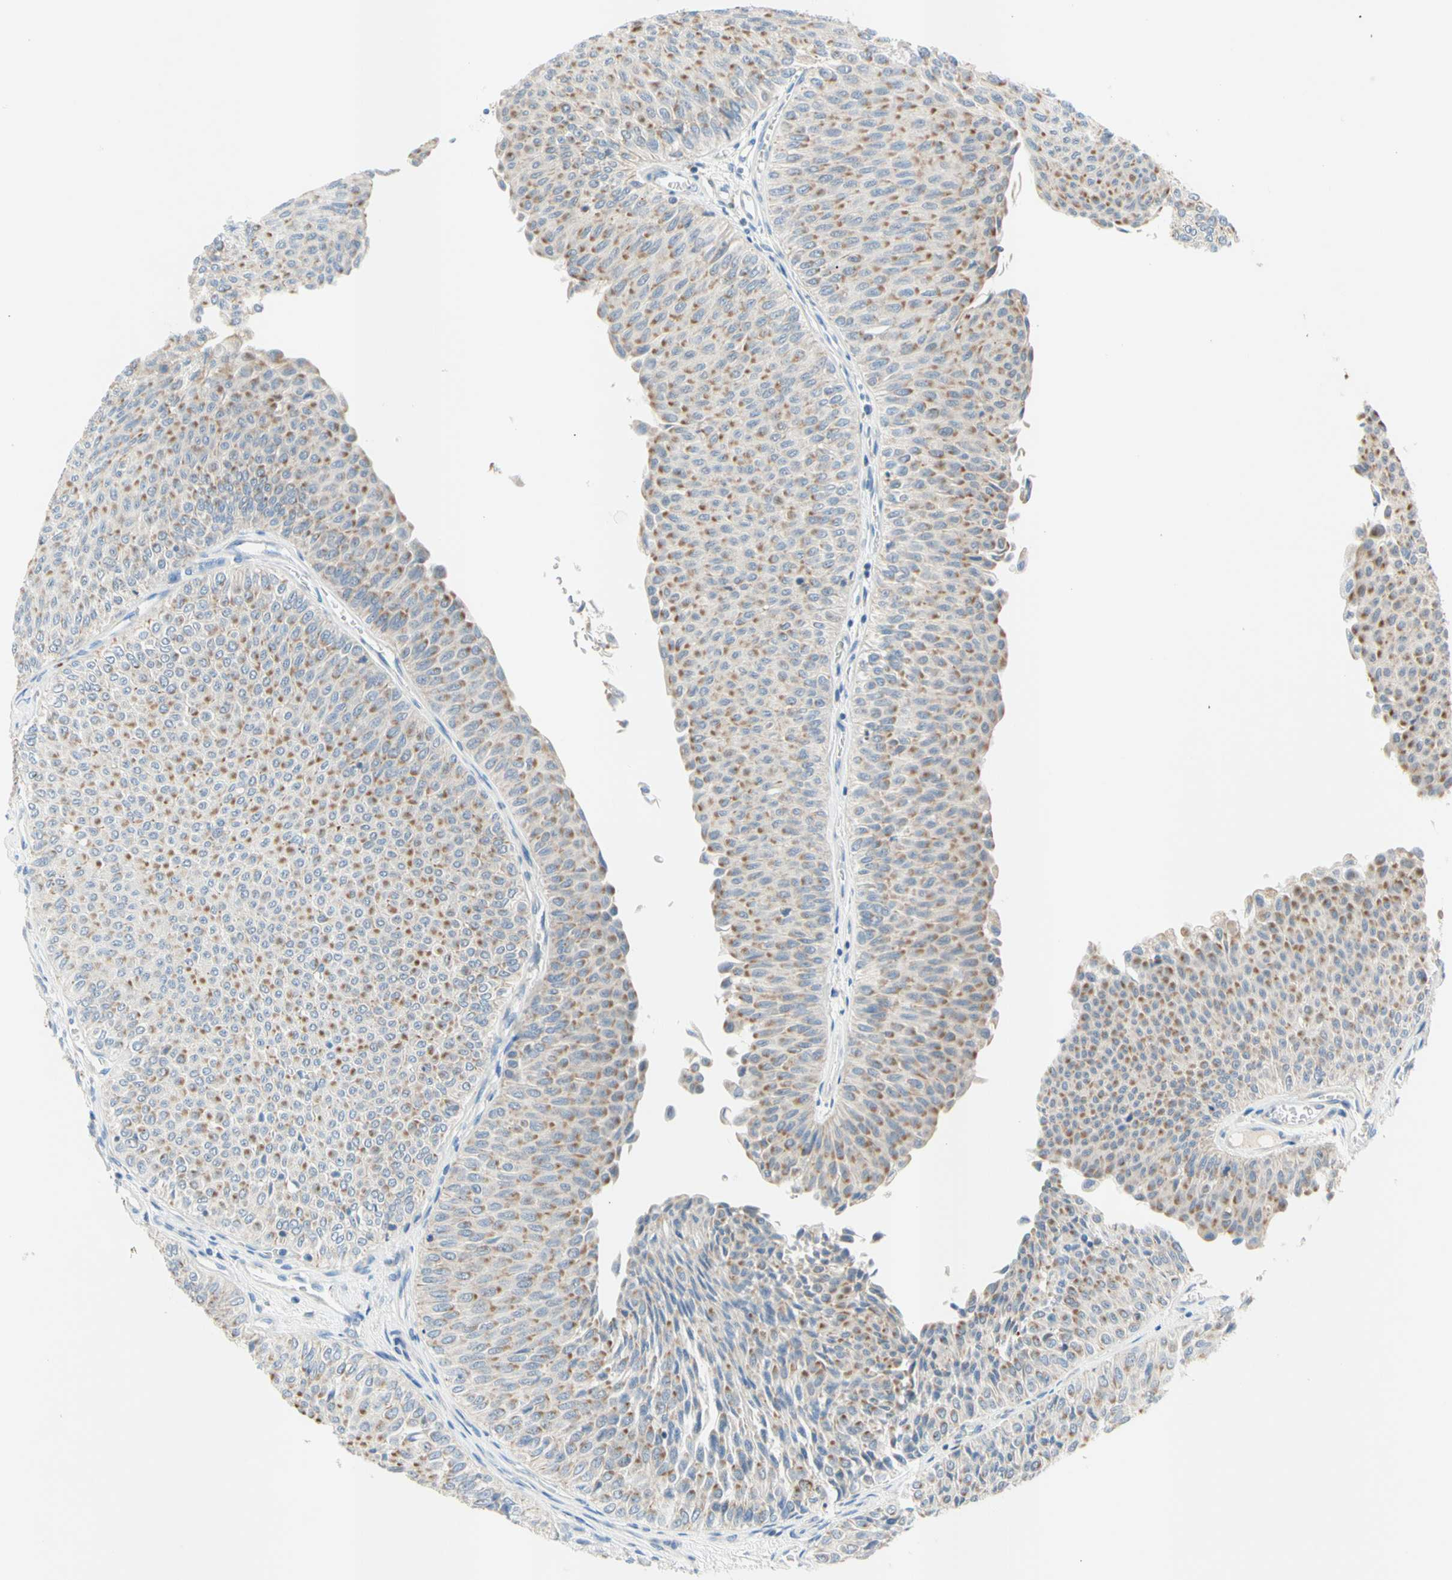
{"staining": {"intensity": "weak", "quantity": "25%-75%", "location": "cytoplasmic/membranous"}, "tissue": "urothelial cancer", "cell_type": "Tumor cells", "image_type": "cancer", "snomed": [{"axis": "morphology", "description": "Urothelial carcinoma, Low grade"}, {"axis": "topography", "description": "Urinary bladder"}], "caption": "This histopathology image demonstrates immunohistochemistry staining of urothelial cancer, with low weak cytoplasmic/membranous expression in approximately 25%-75% of tumor cells.", "gene": "MFF", "patient": {"sex": "male", "age": 78}}